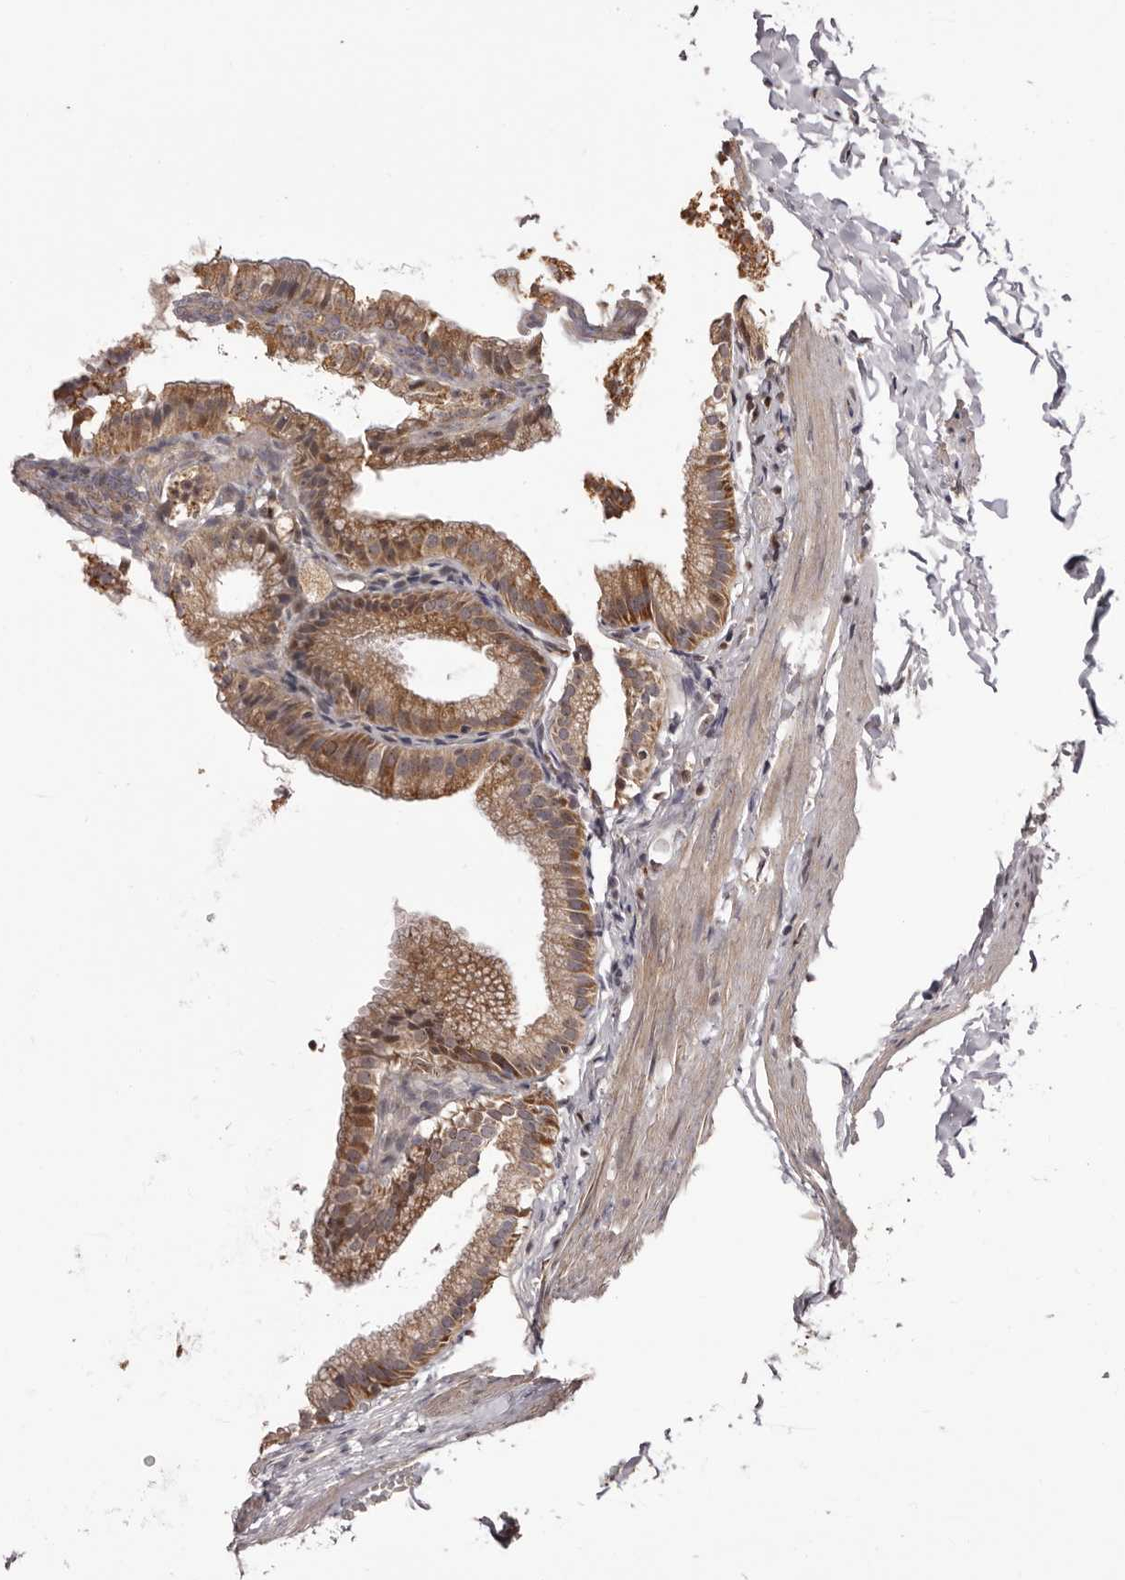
{"staining": {"intensity": "strong", "quantity": ">75%", "location": "cytoplasmic/membranous"}, "tissue": "gallbladder", "cell_type": "Glandular cells", "image_type": "normal", "snomed": [{"axis": "morphology", "description": "Normal tissue, NOS"}, {"axis": "topography", "description": "Gallbladder"}], "caption": "Immunohistochemistry image of unremarkable gallbladder stained for a protein (brown), which demonstrates high levels of strong cytoplasmic/membranous staining in approximately >75% of glandular cells.", "gene": "ZCCHC7", "patient": {"sex": "male", "age": 38}}